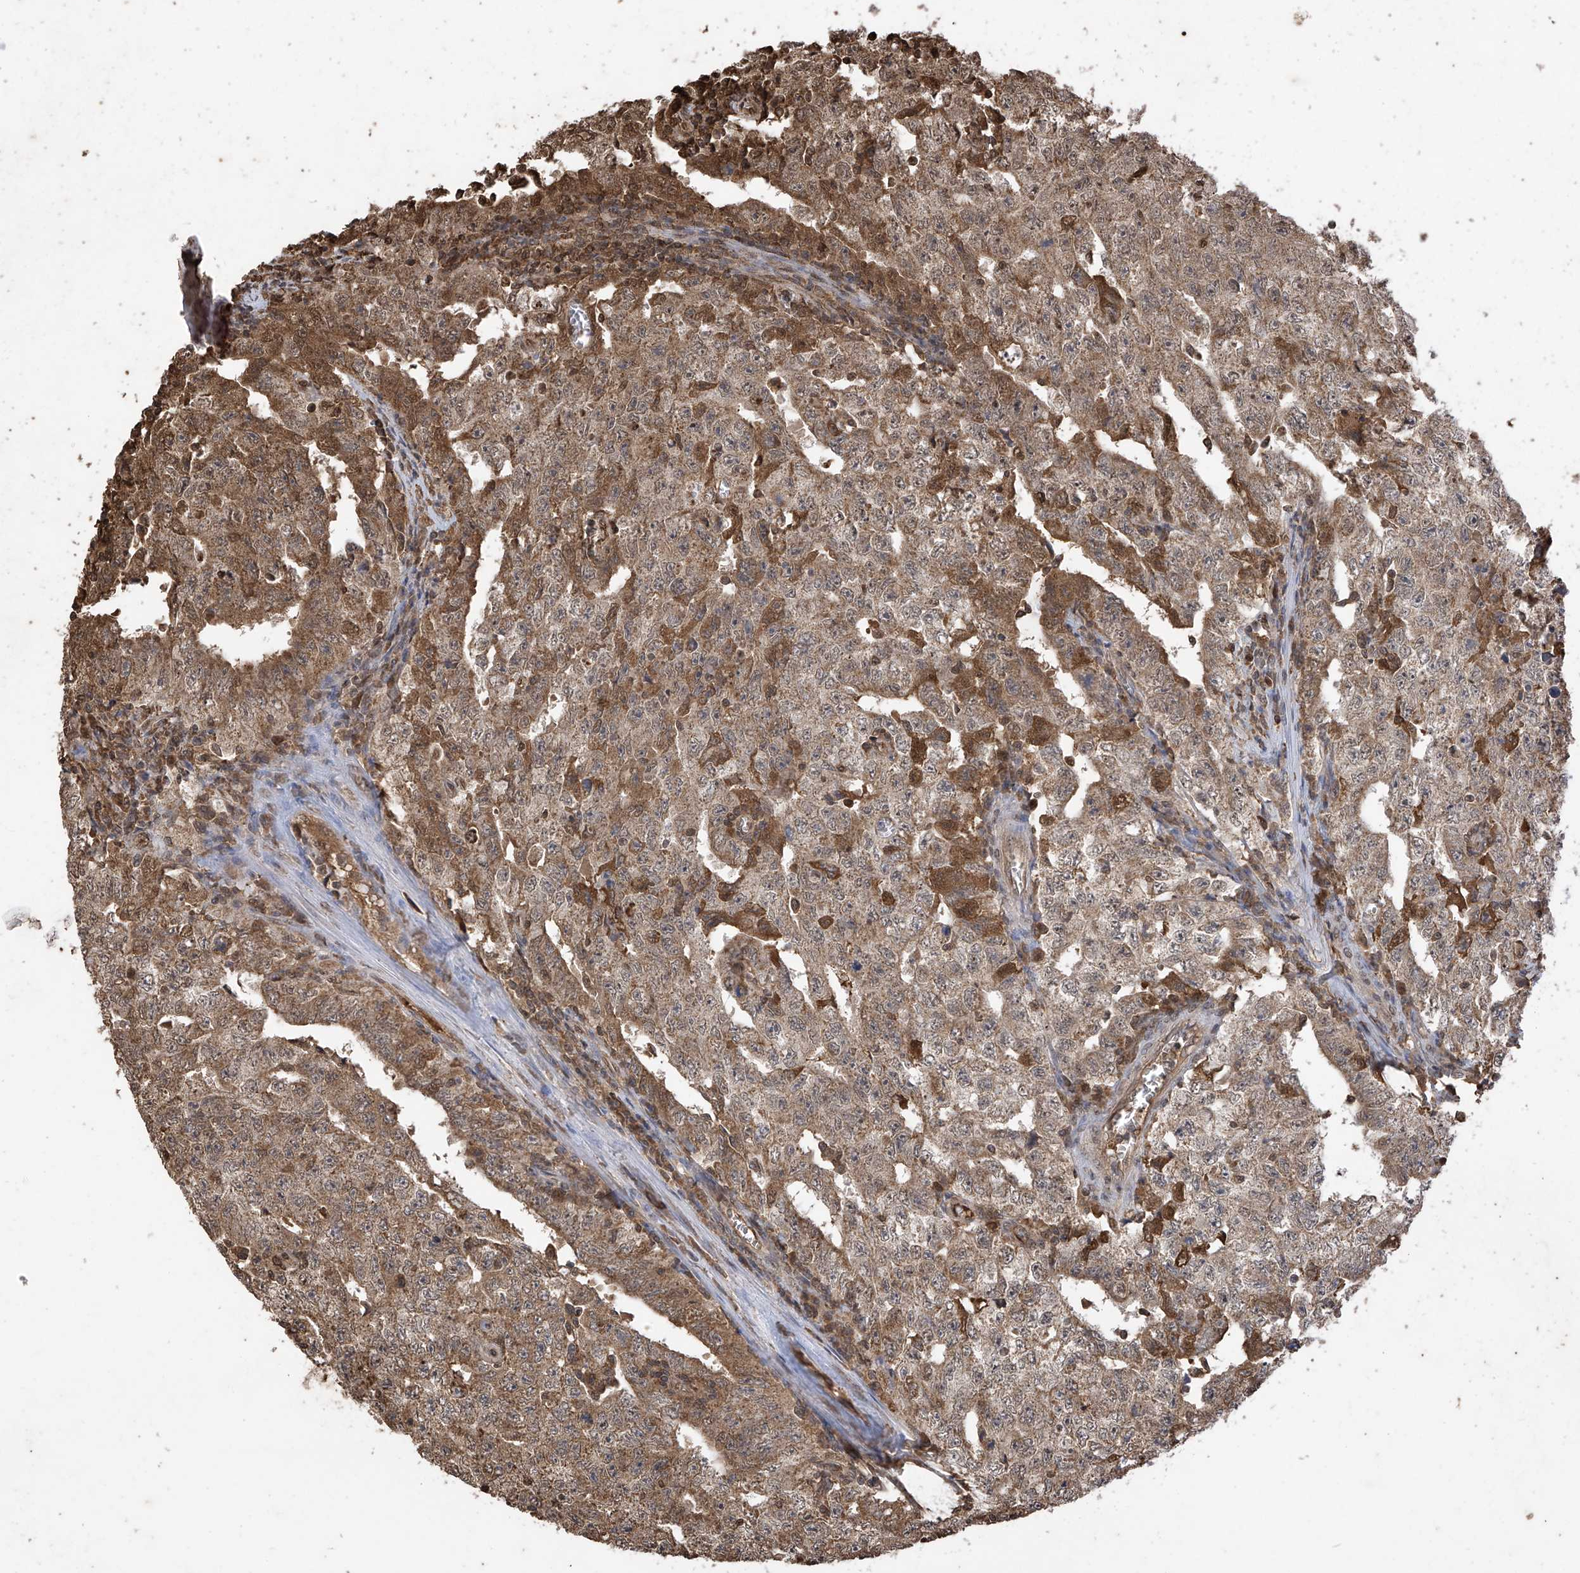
{"staining": {"intensity": "moderate", "quantity": ">75%", "location": "cytoplasmic/membranous"}, "tissue": "testis cancer", "cell_type": "Tumor cells", "image_type": "cancer", "snomed": [{"axis": "morphology", "description": "Carcinoma, Embryonal, NOS"}, {"axis": "topography", "description": "Testis"}], "caption": "Testis embryonal carcinoma stained for a protein displays moderate cytoplasmic/membranous positivity in tumor cells.", "gene": "PNPT1", "patient": {"sex": "male", "age": 26}}